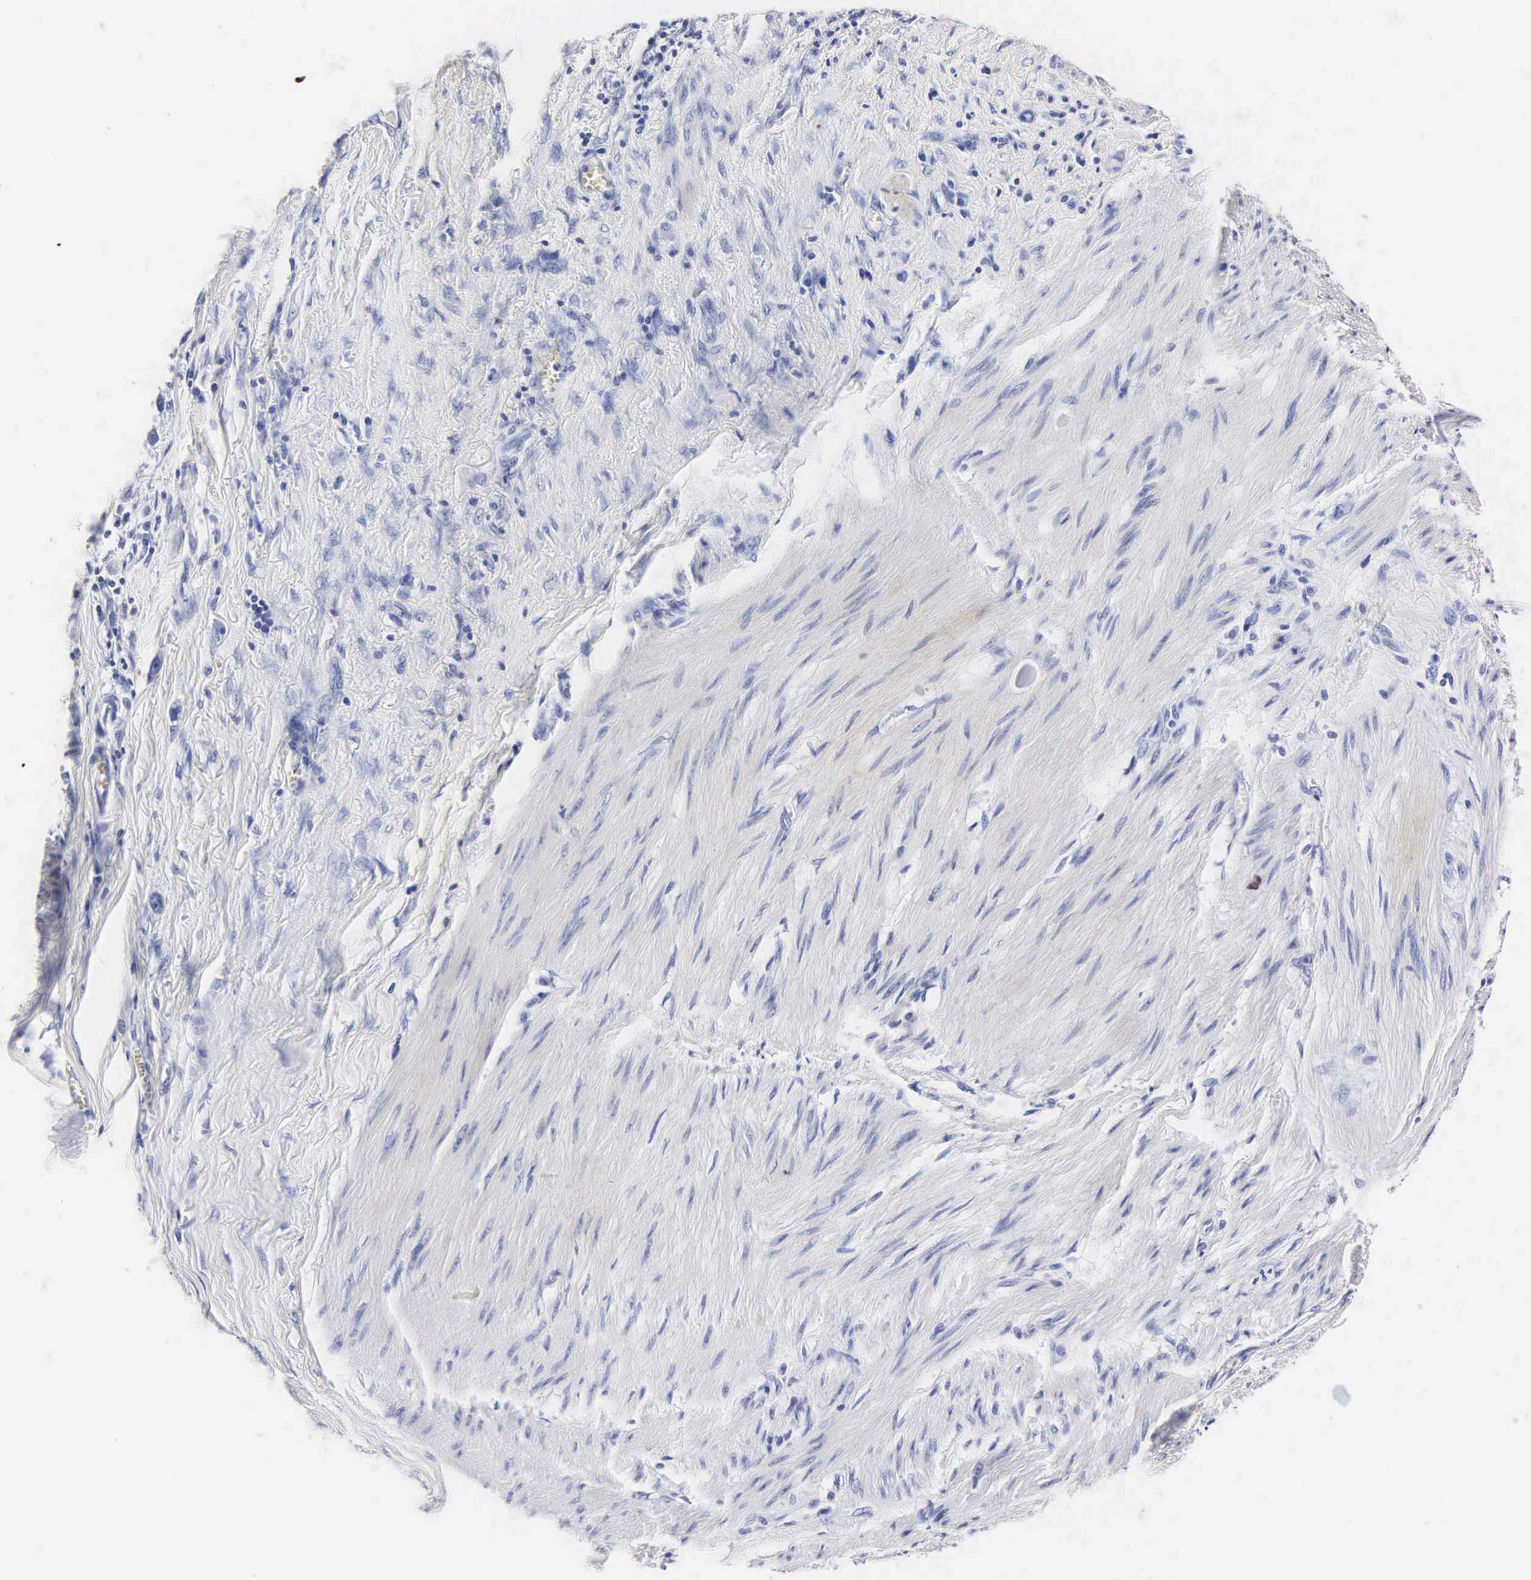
{"staining": {"intensity": "negative", "quantity": "none", "location": "none"}, "tissue": "stomach cancer", "cell_type": "Tumor cells", "image_type": "cancer", "snomed": [{"axis": "morphology", "description": "Adenocarcinoma, NOS"}, {"axis": "topography", "description": "Stomach"}], "caption": "The image reveals no significant staining in tumor cells of stomach cancer (adenocarcinoma). Brightfield microscopy of IHC stained with DAB (brown) and hematoxylin (blue), captured at high magnification.", "gene": "ENO2", "patient": {"sex": "male", "age": 78}}